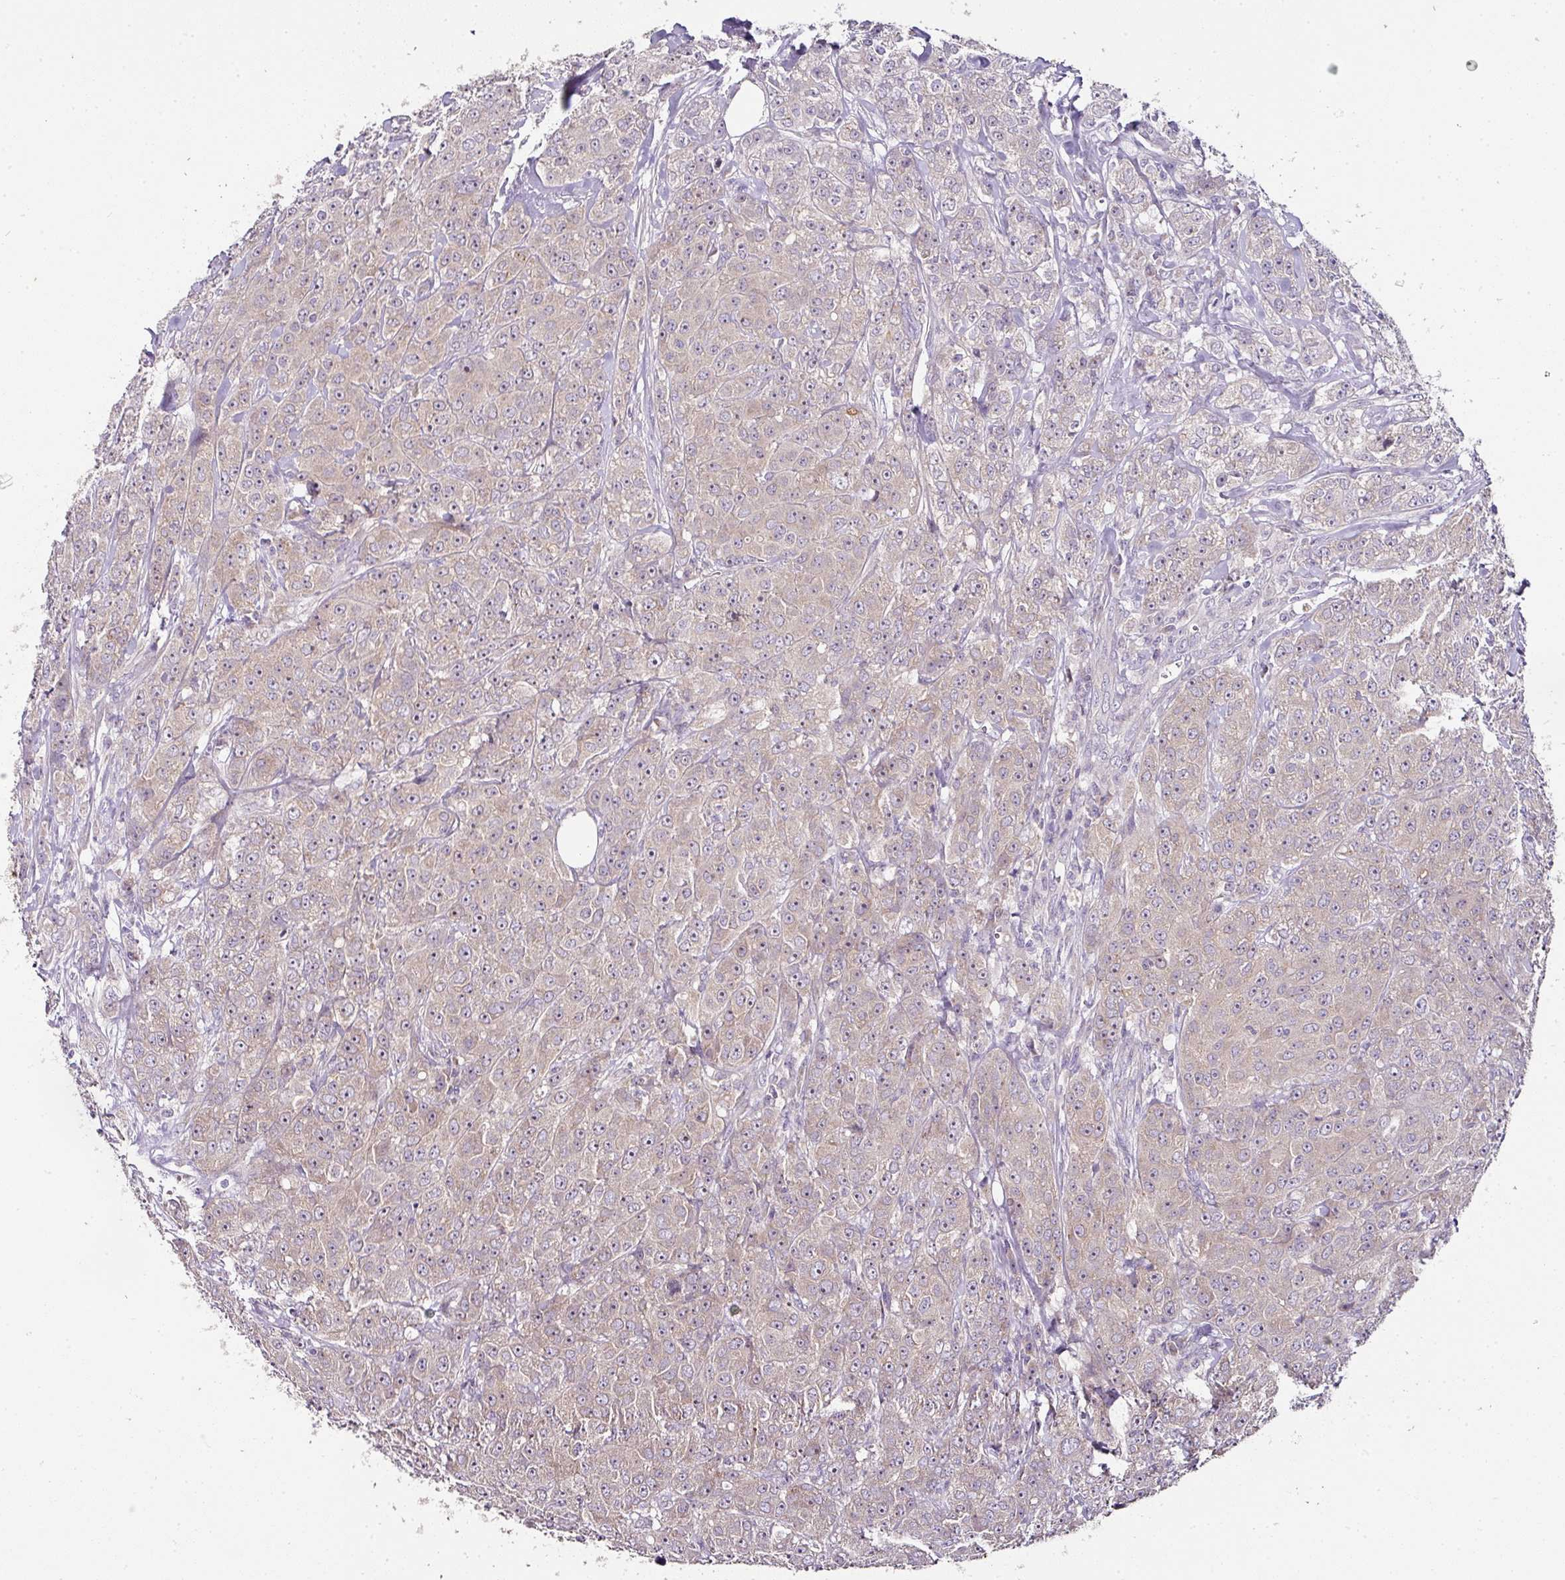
{"staining": {"intensity": "weak", "quantity": "25%-75%", "location": "cytoplasmic/membranous"}, "tissue": "breast cancer", "cell_type": "Tumor cells", "image_type": "cancer", "snomed": [{"axis": "morphology", "description": "Duct carcinoma"}, {"axis": "topography", "description": "Breast"}], "caption": "An IHC micrograph of tumor tissue is shown. Protein staining in brown labels weak cytoplasmic/membranous positivity in breast cancer within tumor cells. Using DAB (3,3'-diaminobenzidine) (brown) and hematoxylin (blue) stains, captured at high magnification using brightfield microscopy.", "gene": "SKIC2", "patient": {"sex": "female", "age": 43}}